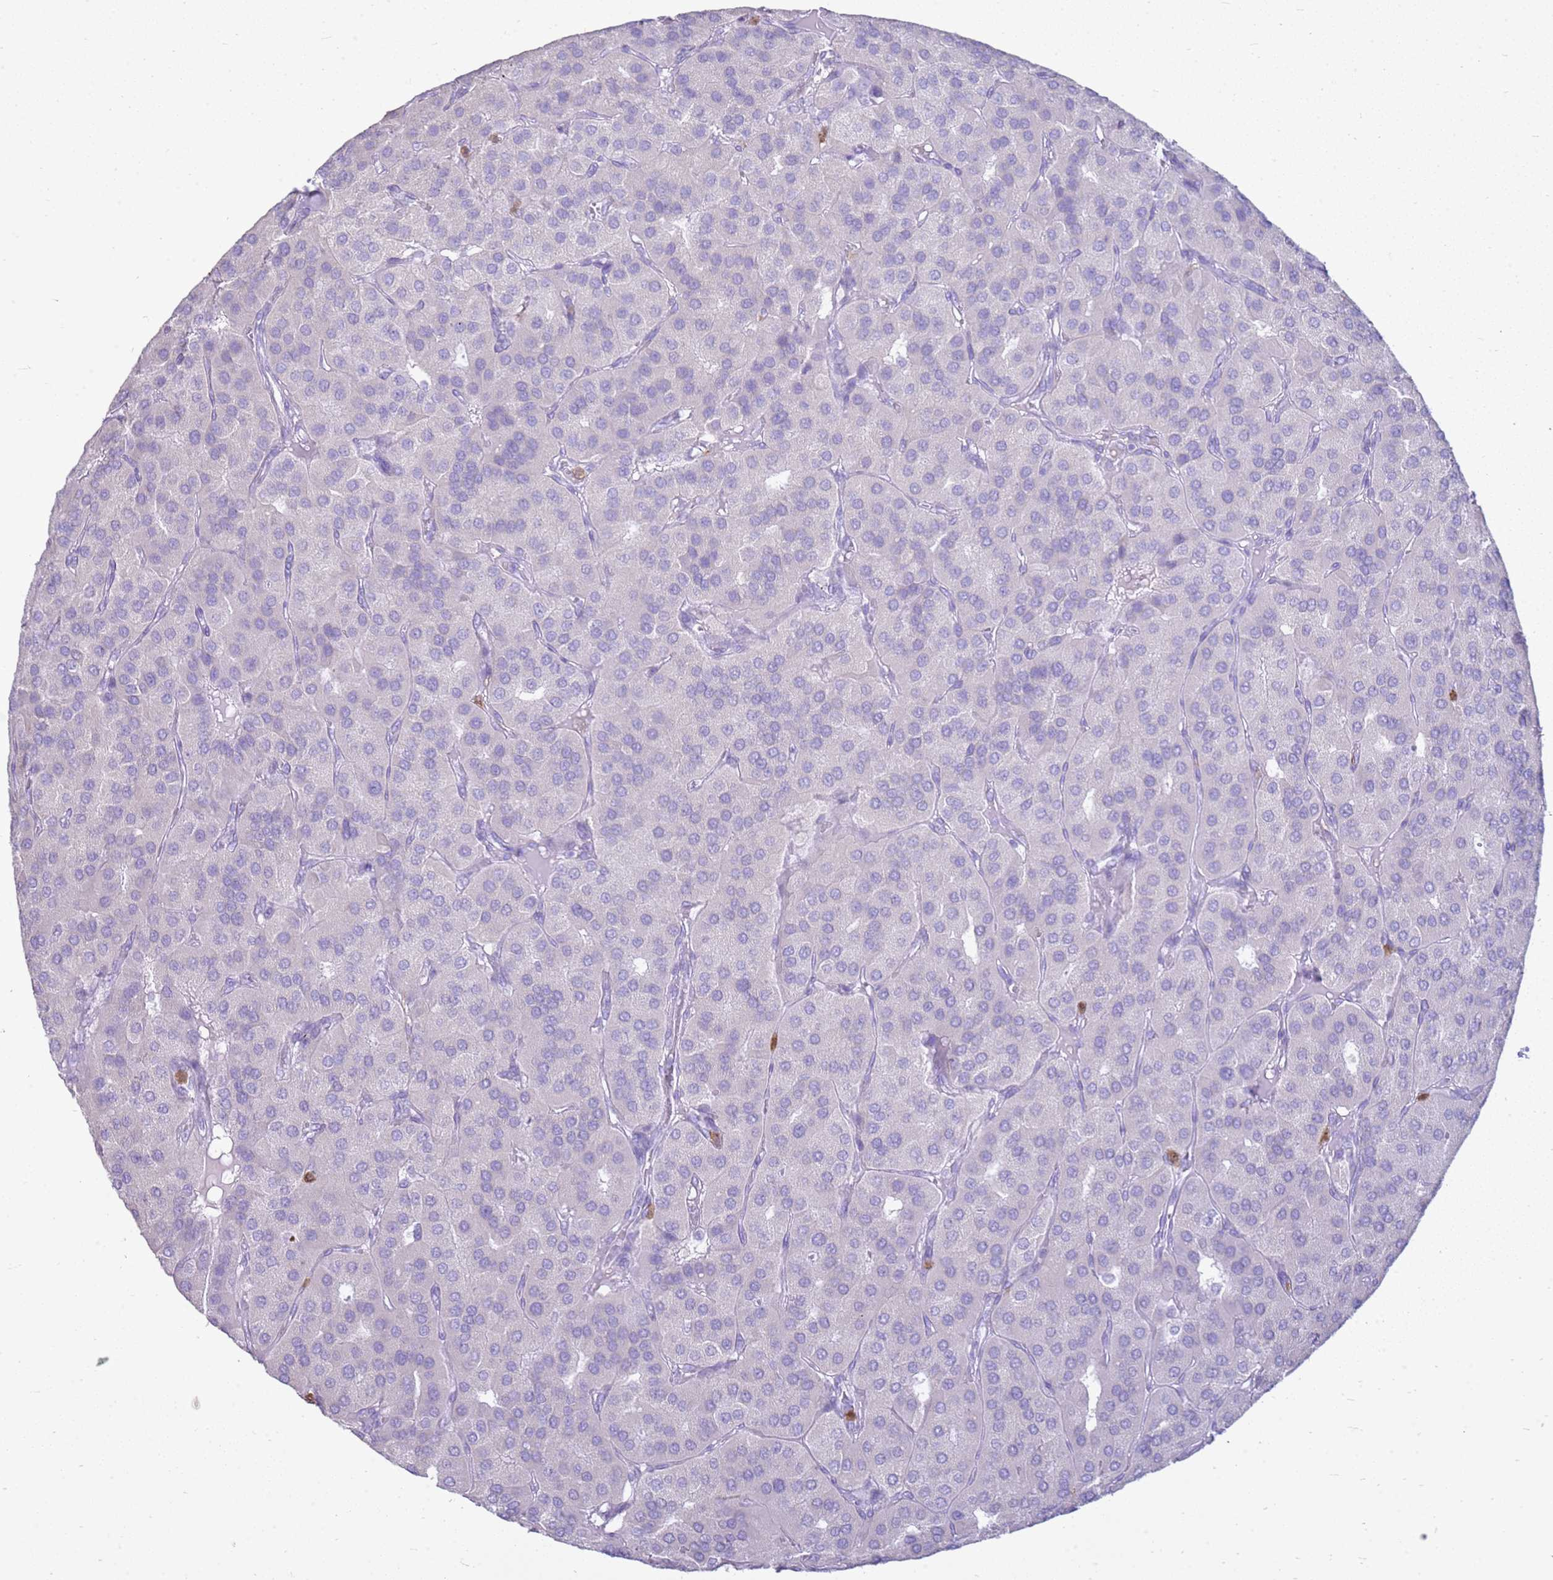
{"staining": {"intensity": "negative", "quantity": "none", "location": "none"}, "tissue": "parathyroid gland", "cell_type": "Glandular cells", "image_type": "normal", "snomed": [{"axis": "morphology", "description": "Normal tissue, NOS"}, {"axis": "morphology", "description": "Adenoma, NOS"}, {"axis": "topography", "description": "Parathyroid gland"}], "caption": "The photomicrograph demonstrates no staining of glandular cells in unremarkable parathyroid gland. Brightfield microscopy of immunohistochemistry stained with DAB (brown) and hematoxylin (blue), captured at high magnification.", "gene": "CSTA", "patient": {"sex": "female", "age": 86}}